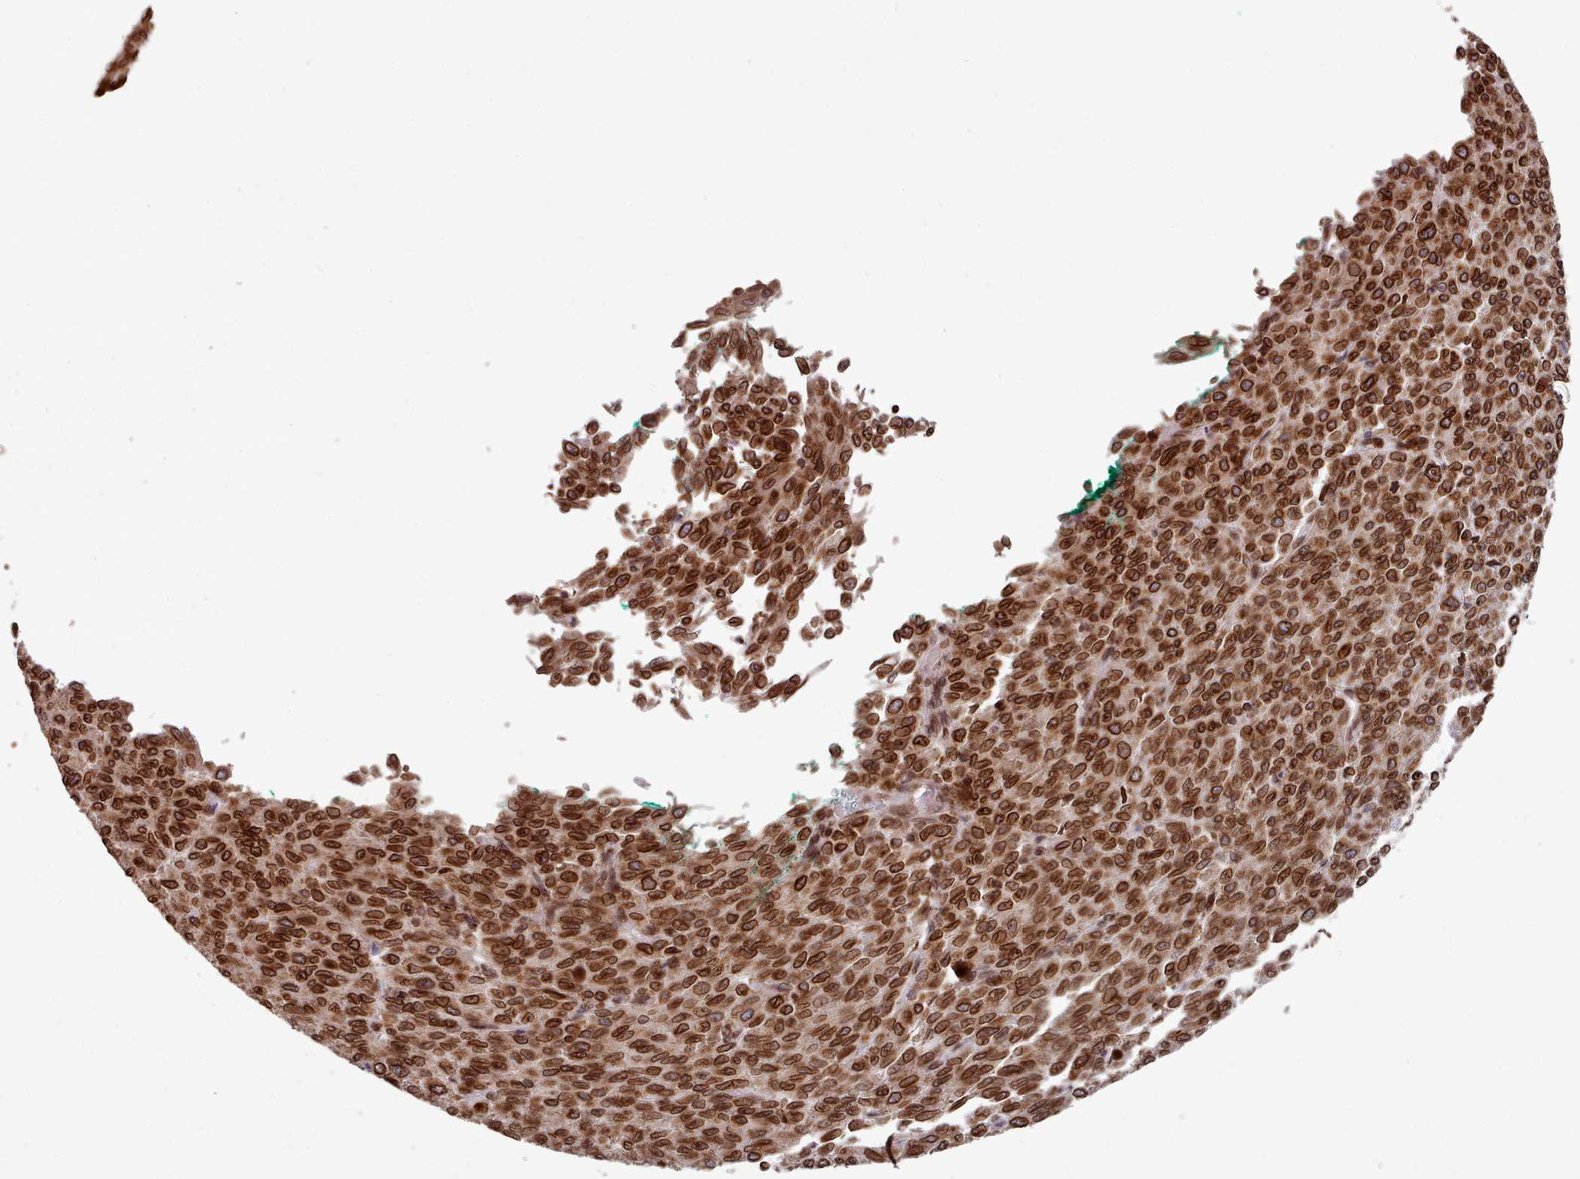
{"staining": {"intensity": "strong", "quantity": ">75%", "location": "cytoplasmic/membranous,nuclear"}, "tissue": "melanoma", "cell_type": "Tumor cells", "image_type": "cancer", "snomed": [{"axis": "morphology", "description": "Malignant melanoma, NOS"}, {"axis": "topography", "description": "Skin"}], "caption": "The immunohistochemical stain shows strong cytoplasmic/membranous and nuclear positivity in tumor cells of melanoma tissue. (Brightfield microscopy of DAB IHC at high magnification).", "gene": "TOR1AIP1", "patient": {"sex": "female", "age": 52}}